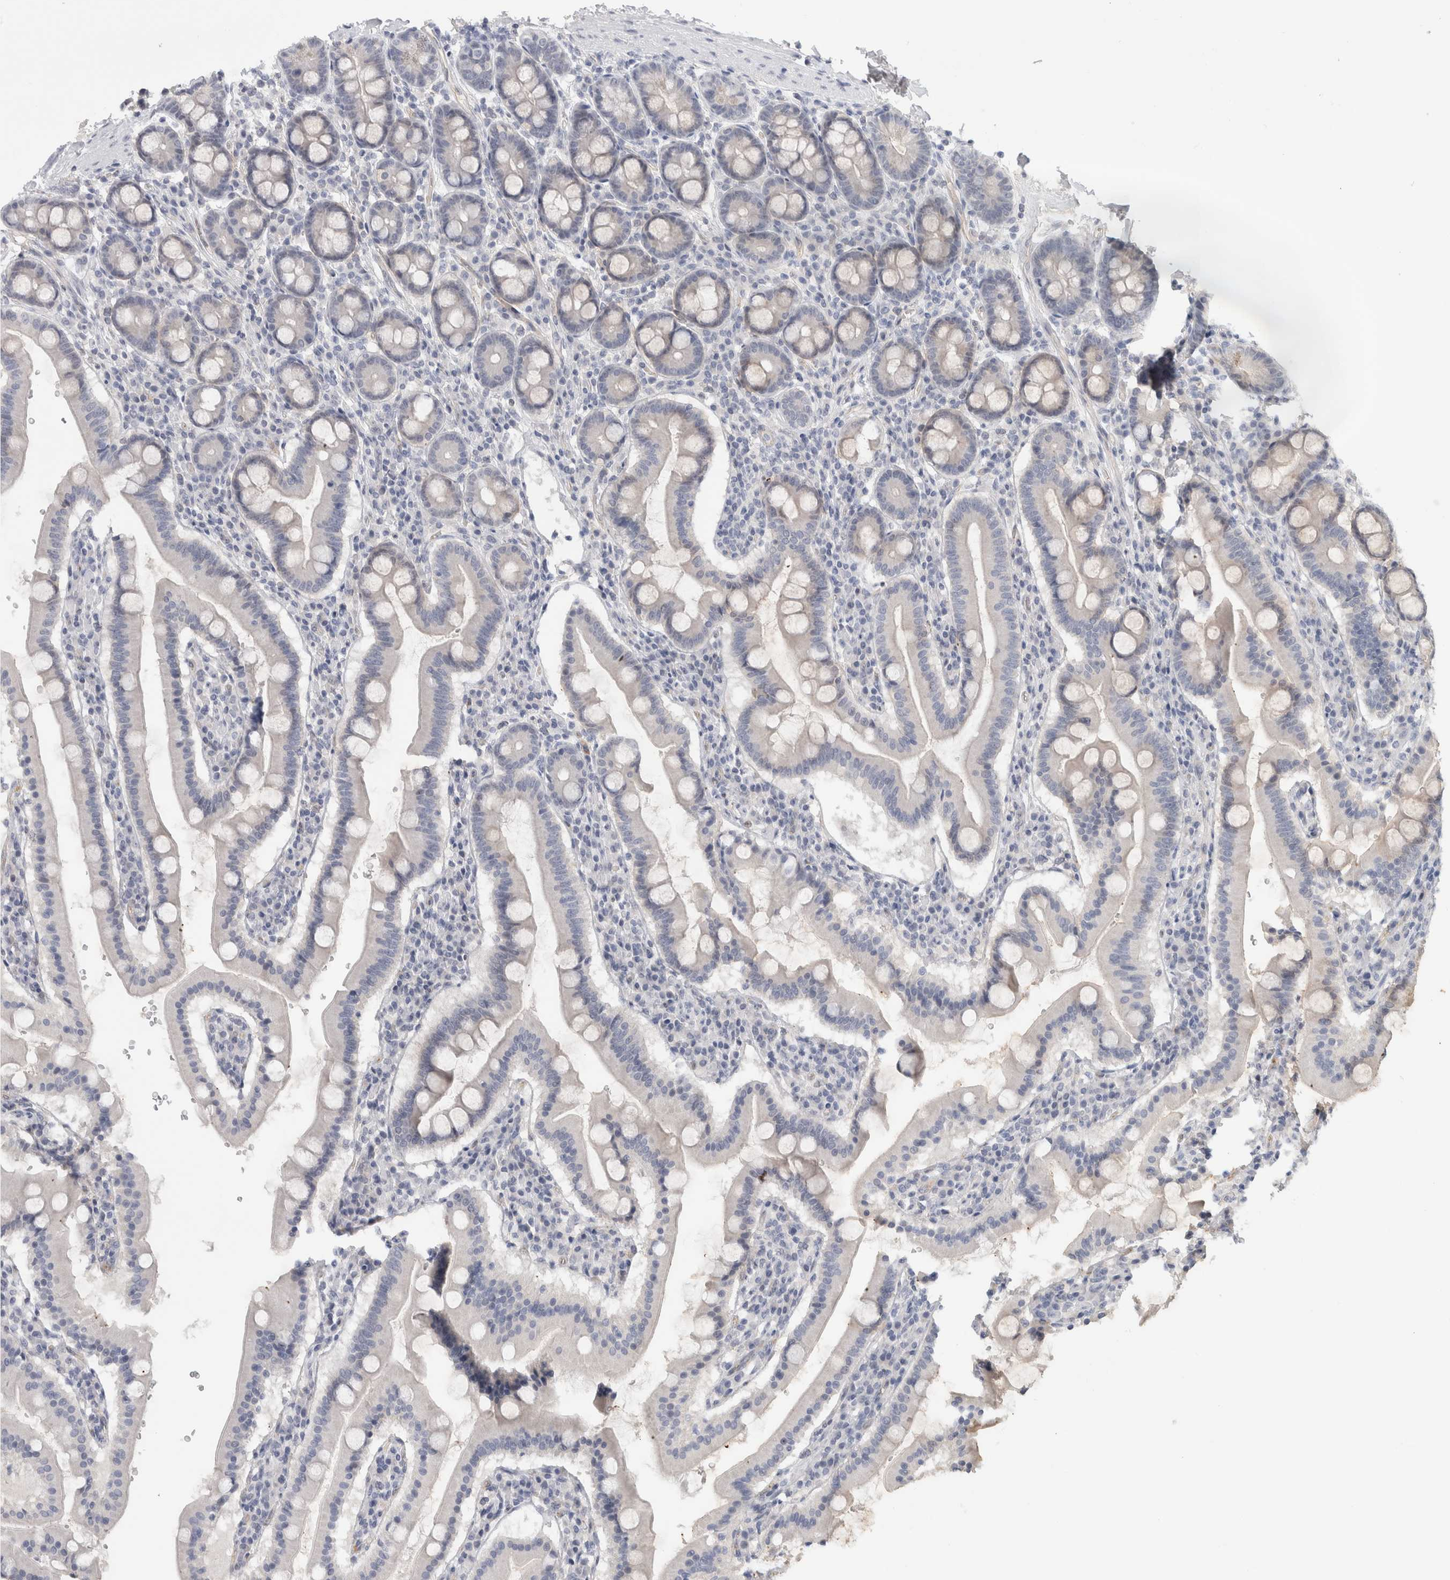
{"staining": {"intensity": "negative", "quantity": "none", "location": "none"}, "tissue": "duodenum", "cell_type": "Glandular cells", "image_type": "normal", "snomed": [{"axis": "morphology", "description": "Normal tissue, NOS"}, {"axis": "morphology", "description": "Adenocarcinoma, NOS"}, {"axis": "topography", "description": "Pancreas"}, {"axis": "topography", "description": "Duodenum"}], "caption": "Immunohistochemistry photomicrograph of benign duodenum: human duodenum stained with DAB (3,3'-diaminobenzidine) shows no significant protein expression in glandular cells. (Immunohistochemistry, brightfield microscopy, high magnification).", "gene": "TONSL", "patient": {"sex": "male", "age": 50}}